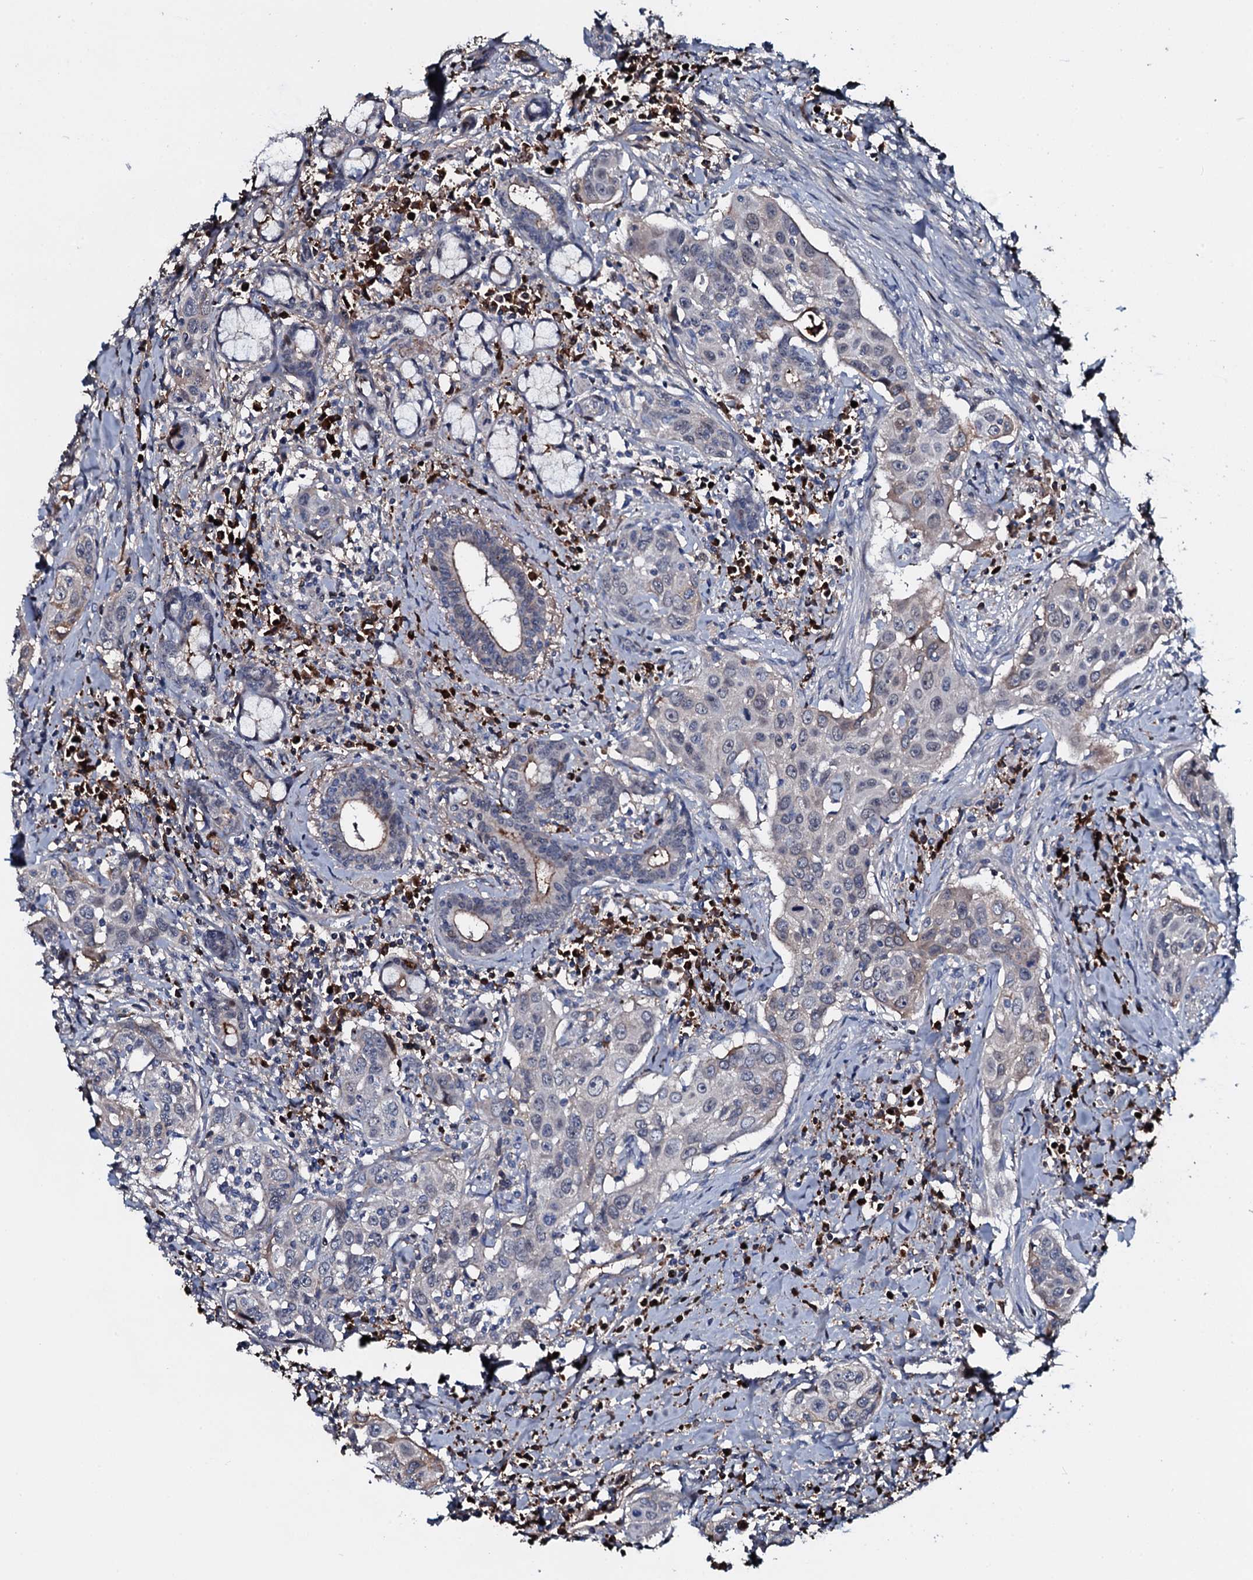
{"staining": {"intensity": "weak", "quantity": "<25%", "location": "nuclear"}, "tissue": "head and neck cancer", "cell_type": "Tumor cells", "image_type": "cancer", "snomed": [{"axis": "morphology", "description": "Squamous cell carcinoma, NOS"}, {"axis": "topography", "description": "Oral tissue"}, {"axis": "topography", "description": "Head-Neck"}], "caption": "Tumor cells are negative for protein expression in human squamous cell carcinoma (head and neck). (DAB immunohistochemistry (IHC) visualized using brightfield microscopy, high magnification).", "gene": "LYG2", "patient": {"sex": "female", "age": 50}}